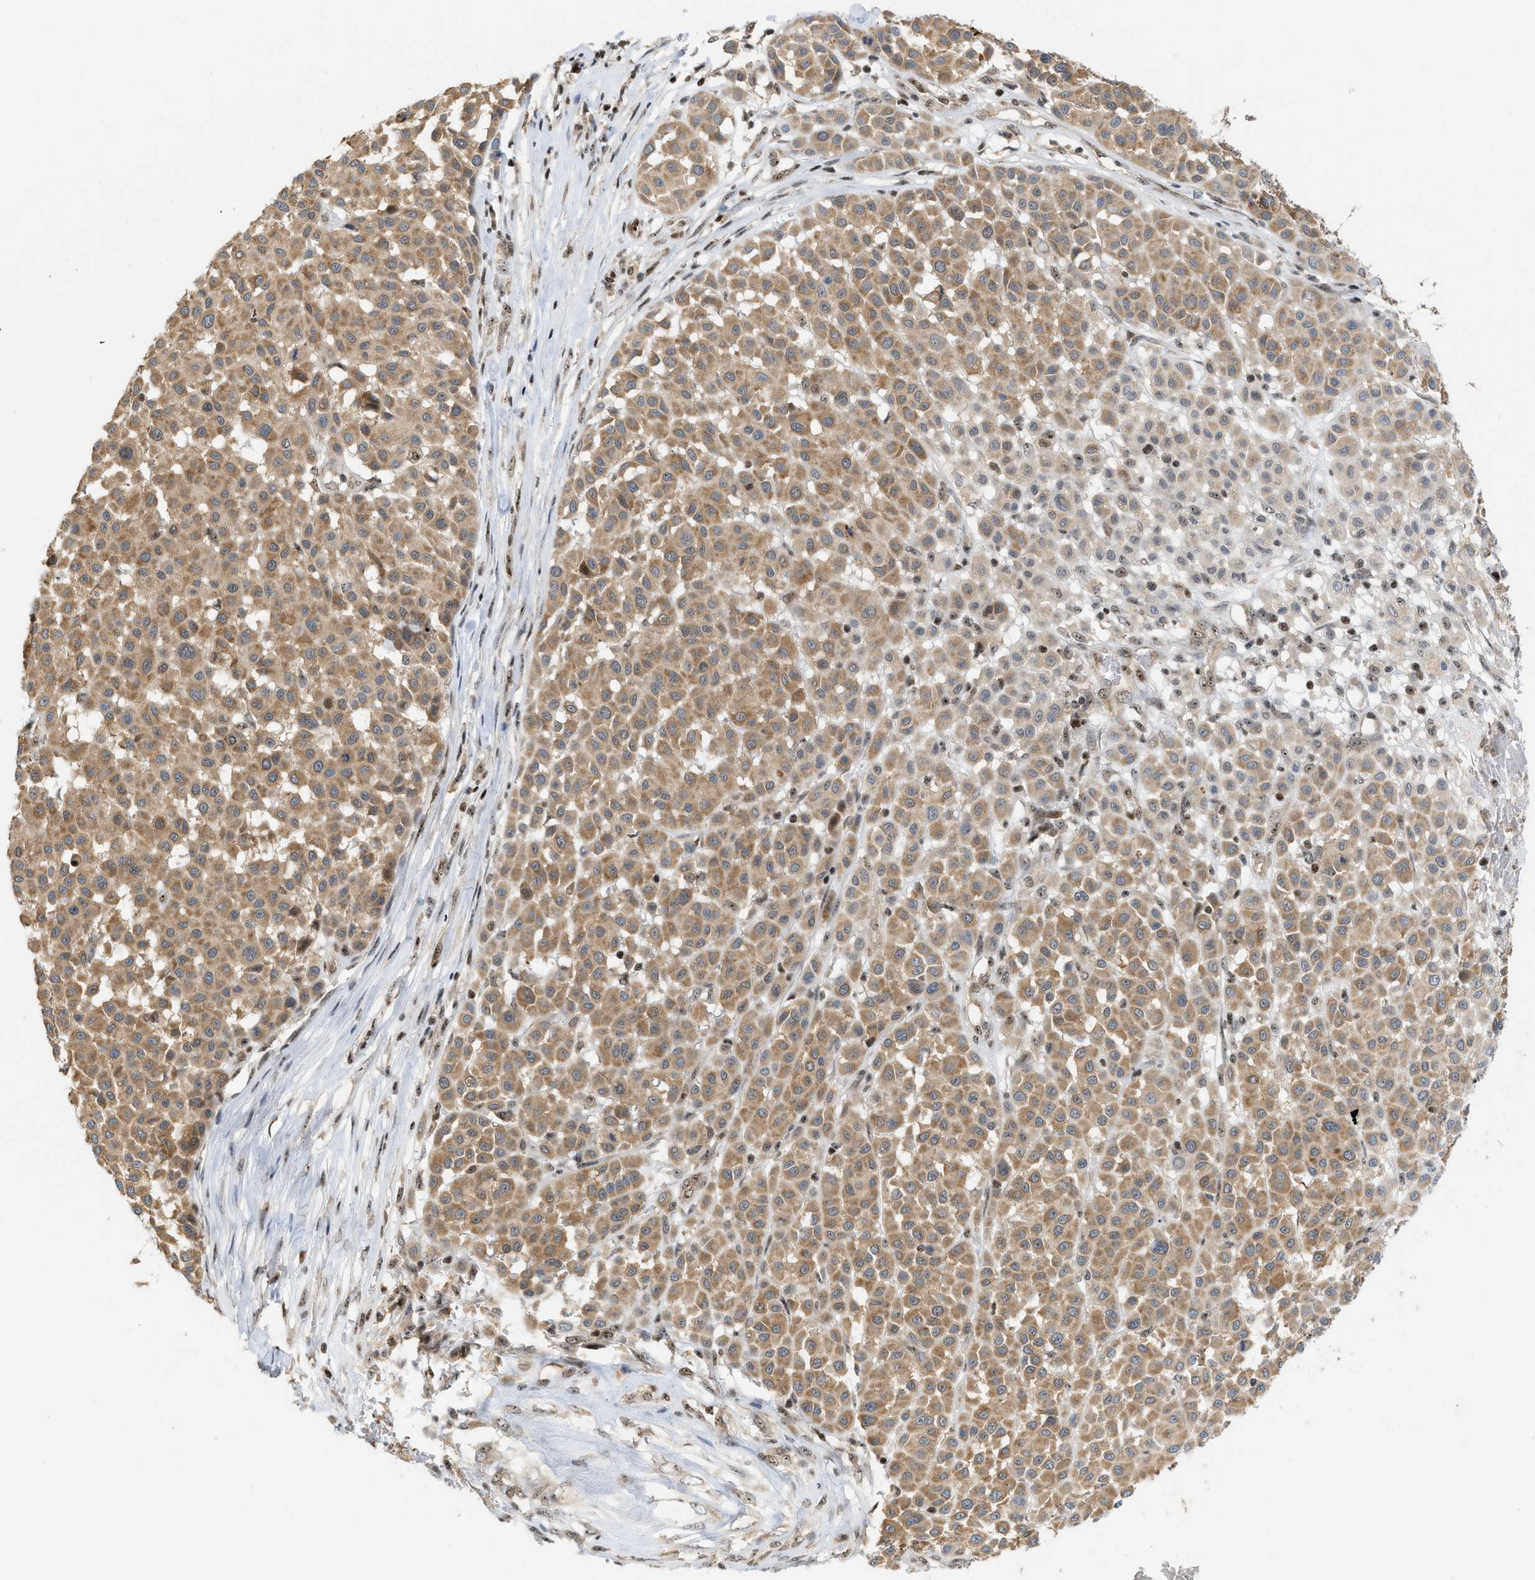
{"staining": {"intensity": "weak", "quantity": ">75%", "location": "cytoplasmic/membranous"}, "tissue": "melanoma", "cell_type": "Tumor cells", "image_type": "cancer", "snomed": [{"axis": "morphology", "description": "Malignant melanoma, Metastatic site"}, {"axis": "topography", "description": "Soft tissue"}], "caption": "Protein expression analysis of melanoma exhibits weak cytoplasmic/membranous positivity in approximately >75% of tumor cells.", "gene": "ZNF22", "patient": {"sex": "male", "age": 41}}